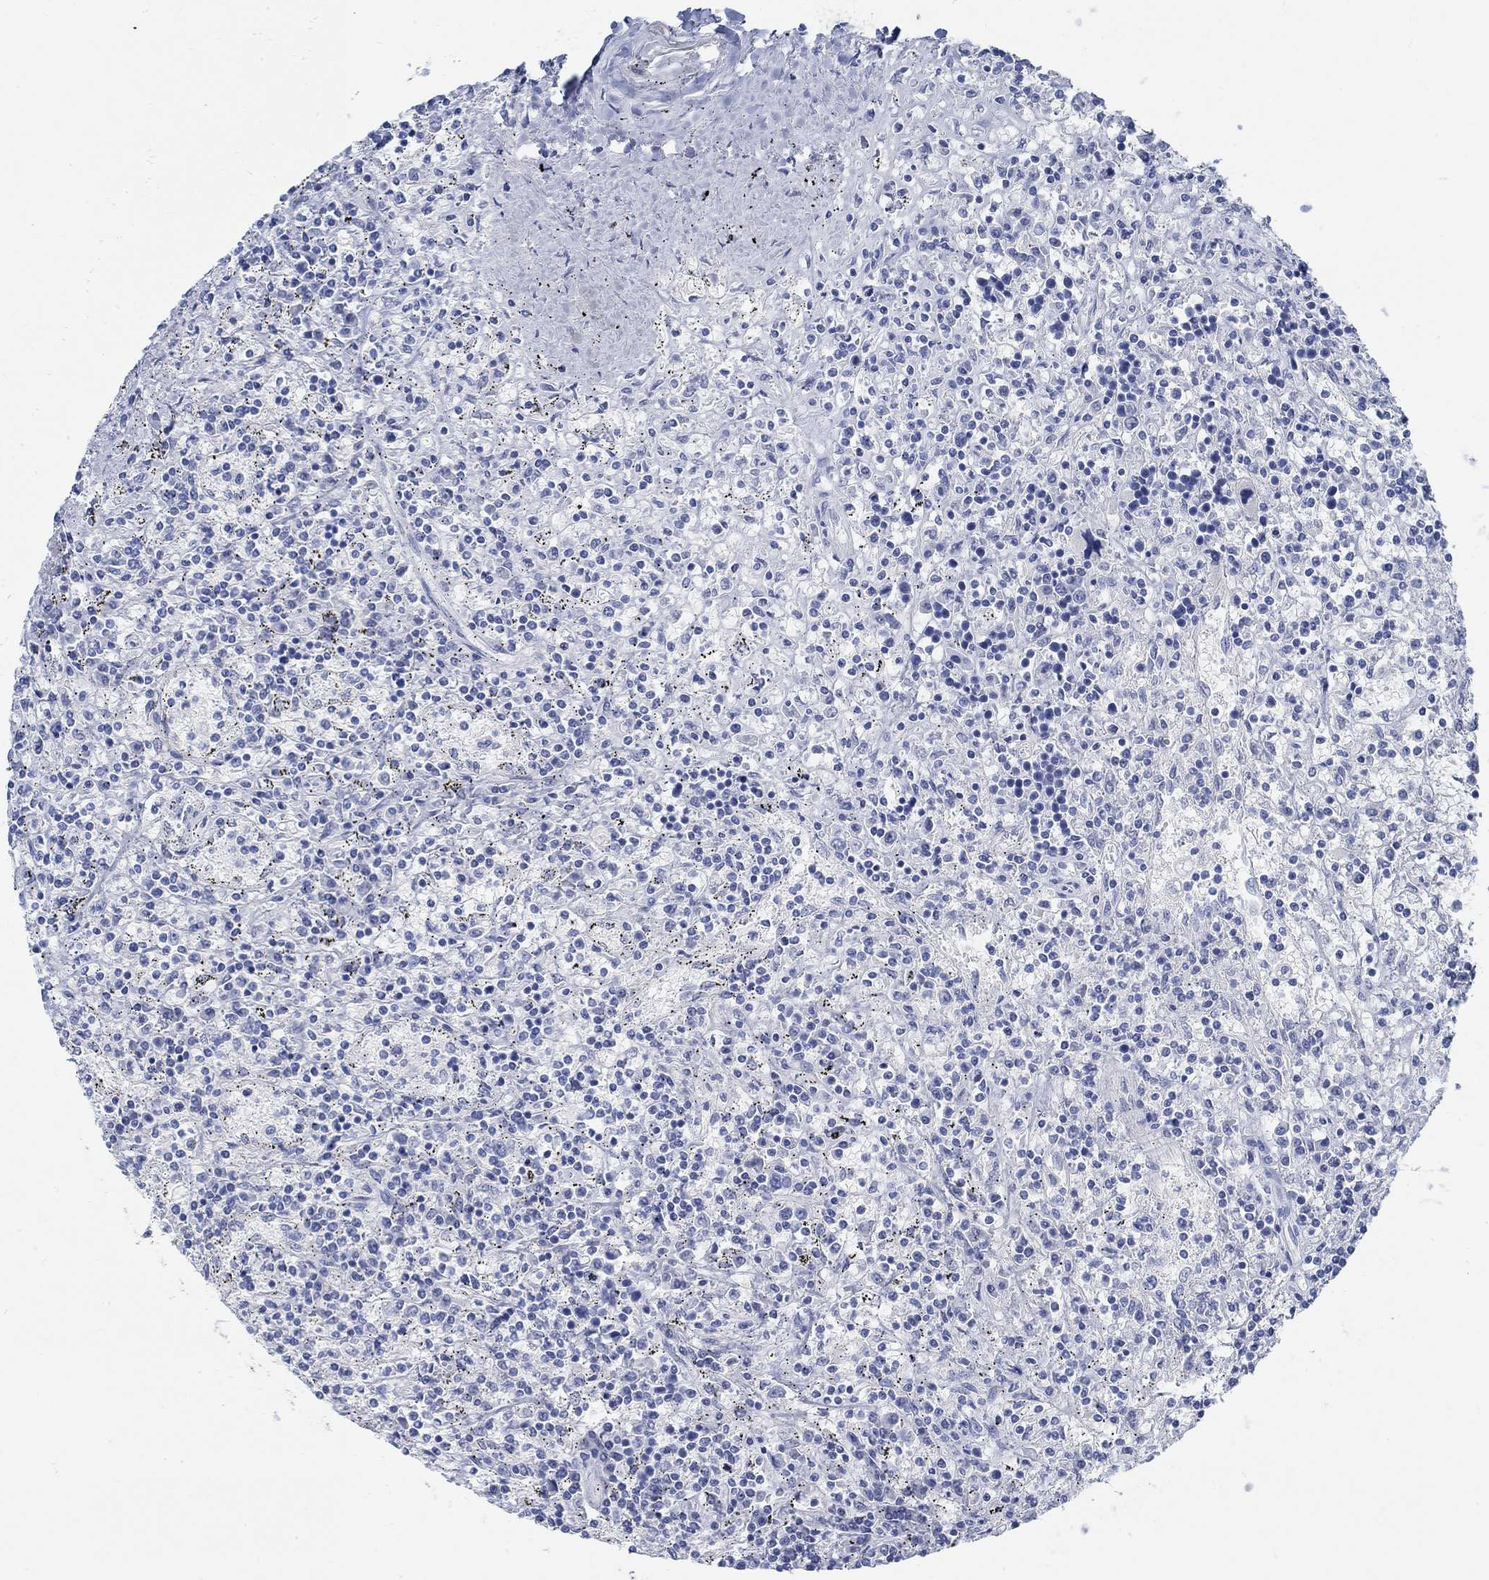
{"staining": {"intensity": "negative", "quantity": "none", "location": "none"}, "tissue": "lymphoma", "cell_type": "Tumor cells", "image_type": "cancer", "snomed": [{"axis": "morphology", "description": "Malignant lymphoma, non-Hodgkin's type, Low grade"}, {"axis": "topography", "description": "Spleen"}], "caption": "Malignant lymphoma, non-Hodgkin's type (low-grade) was stained to show a protein in brown. There is no significant positivity in tumor cells.", "gene": "RBM20", "patient": {"sex": "male", "age": 62}}